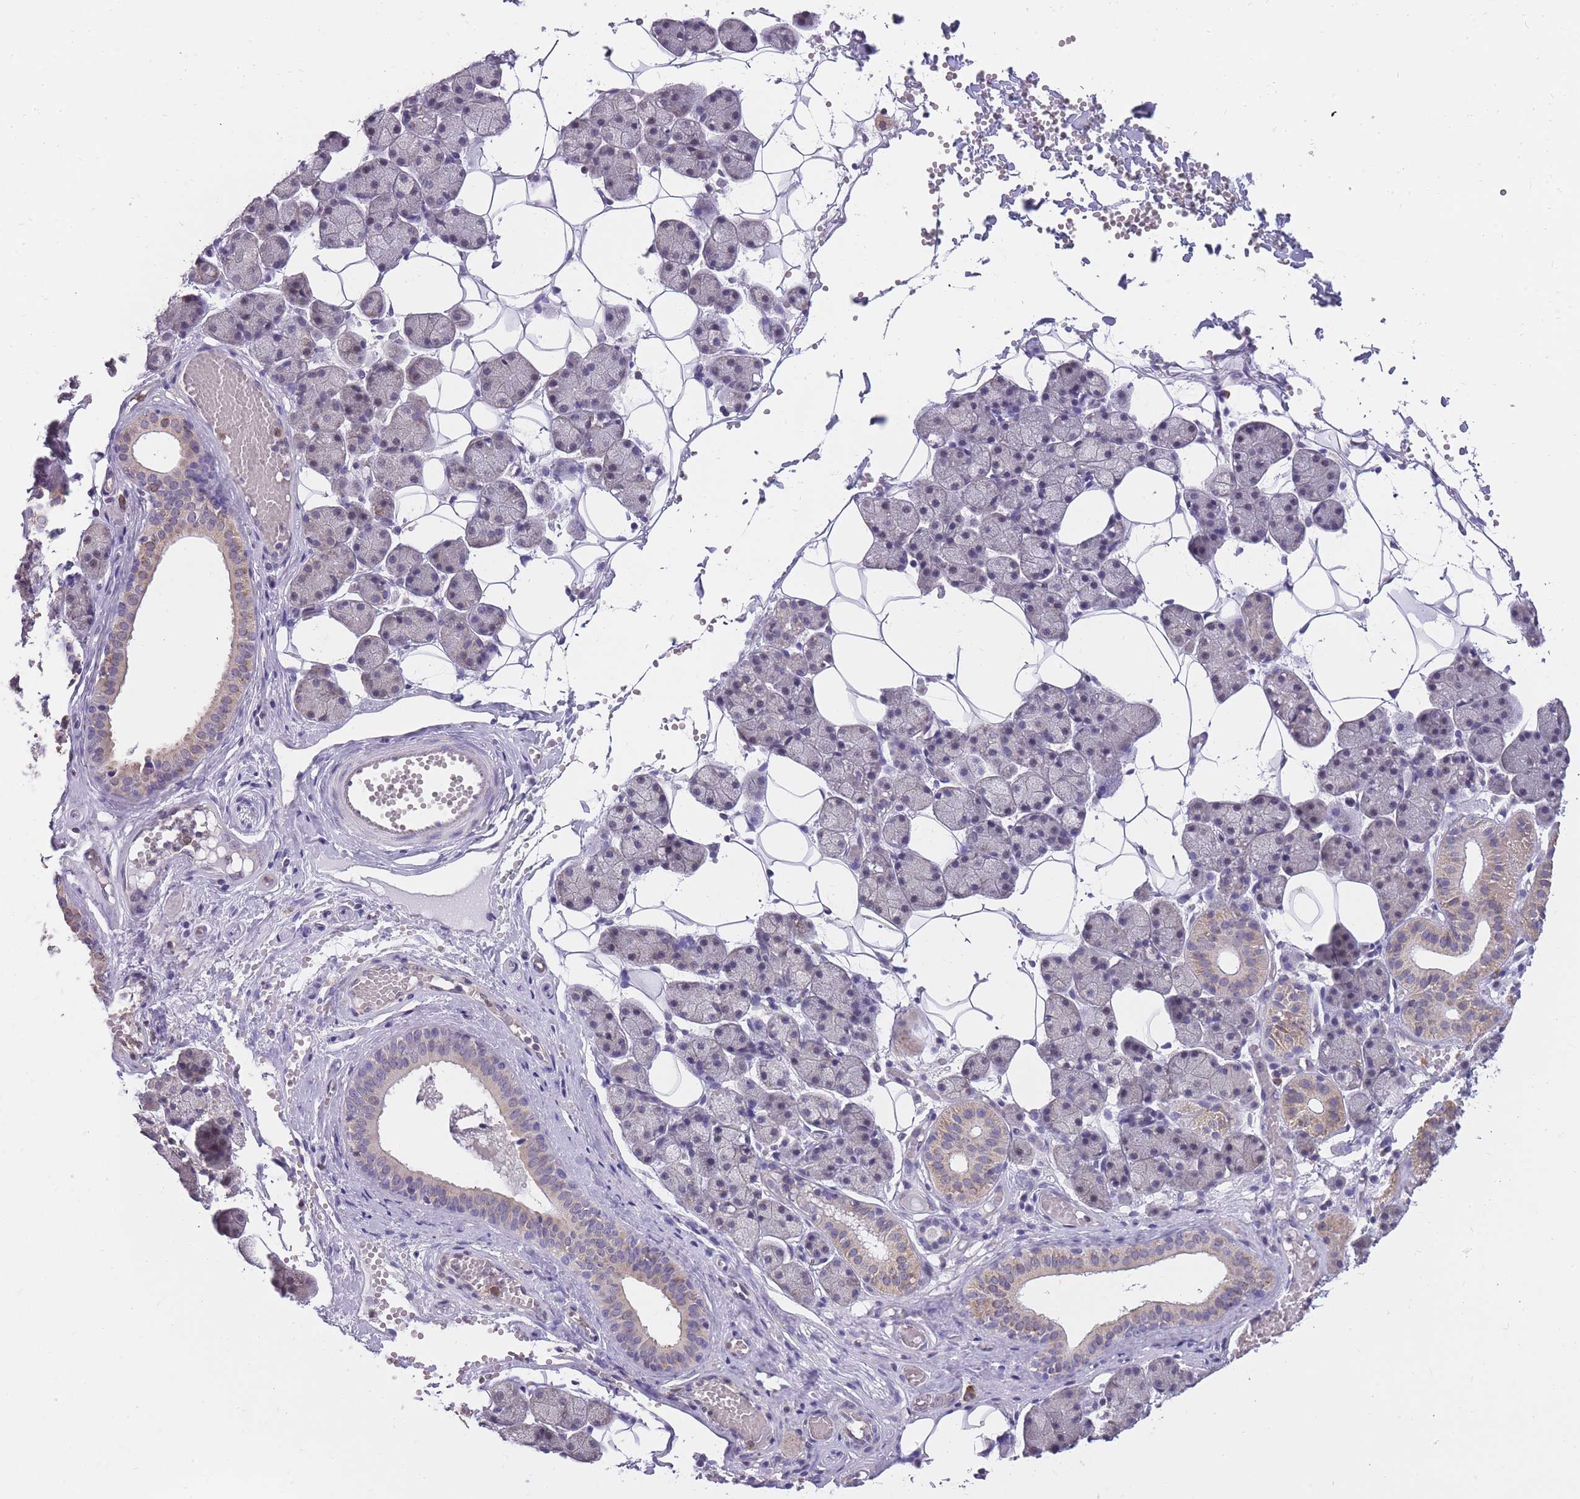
{"staining": {"intensity": "moderate", "quantity": "<25%", "location": "cytoplasmic/membranous"}, "tissue": "salivary gland", "cell_type": "Glandular cells", "image_type": "normal", "snomed": [{"axis": "morphology", "description": "Normal tissue, NOS"}, {"axis": "topography", "description": "Salivary gland"}], "caption": "Immunohistochemical staining of benign human salivary gland exhibits moderate cytoplasmic/membranous protein positivity in about <25% of glandular cells.", "gene": "ZNF662", "patient": {"sex": "female", "age": 33}}